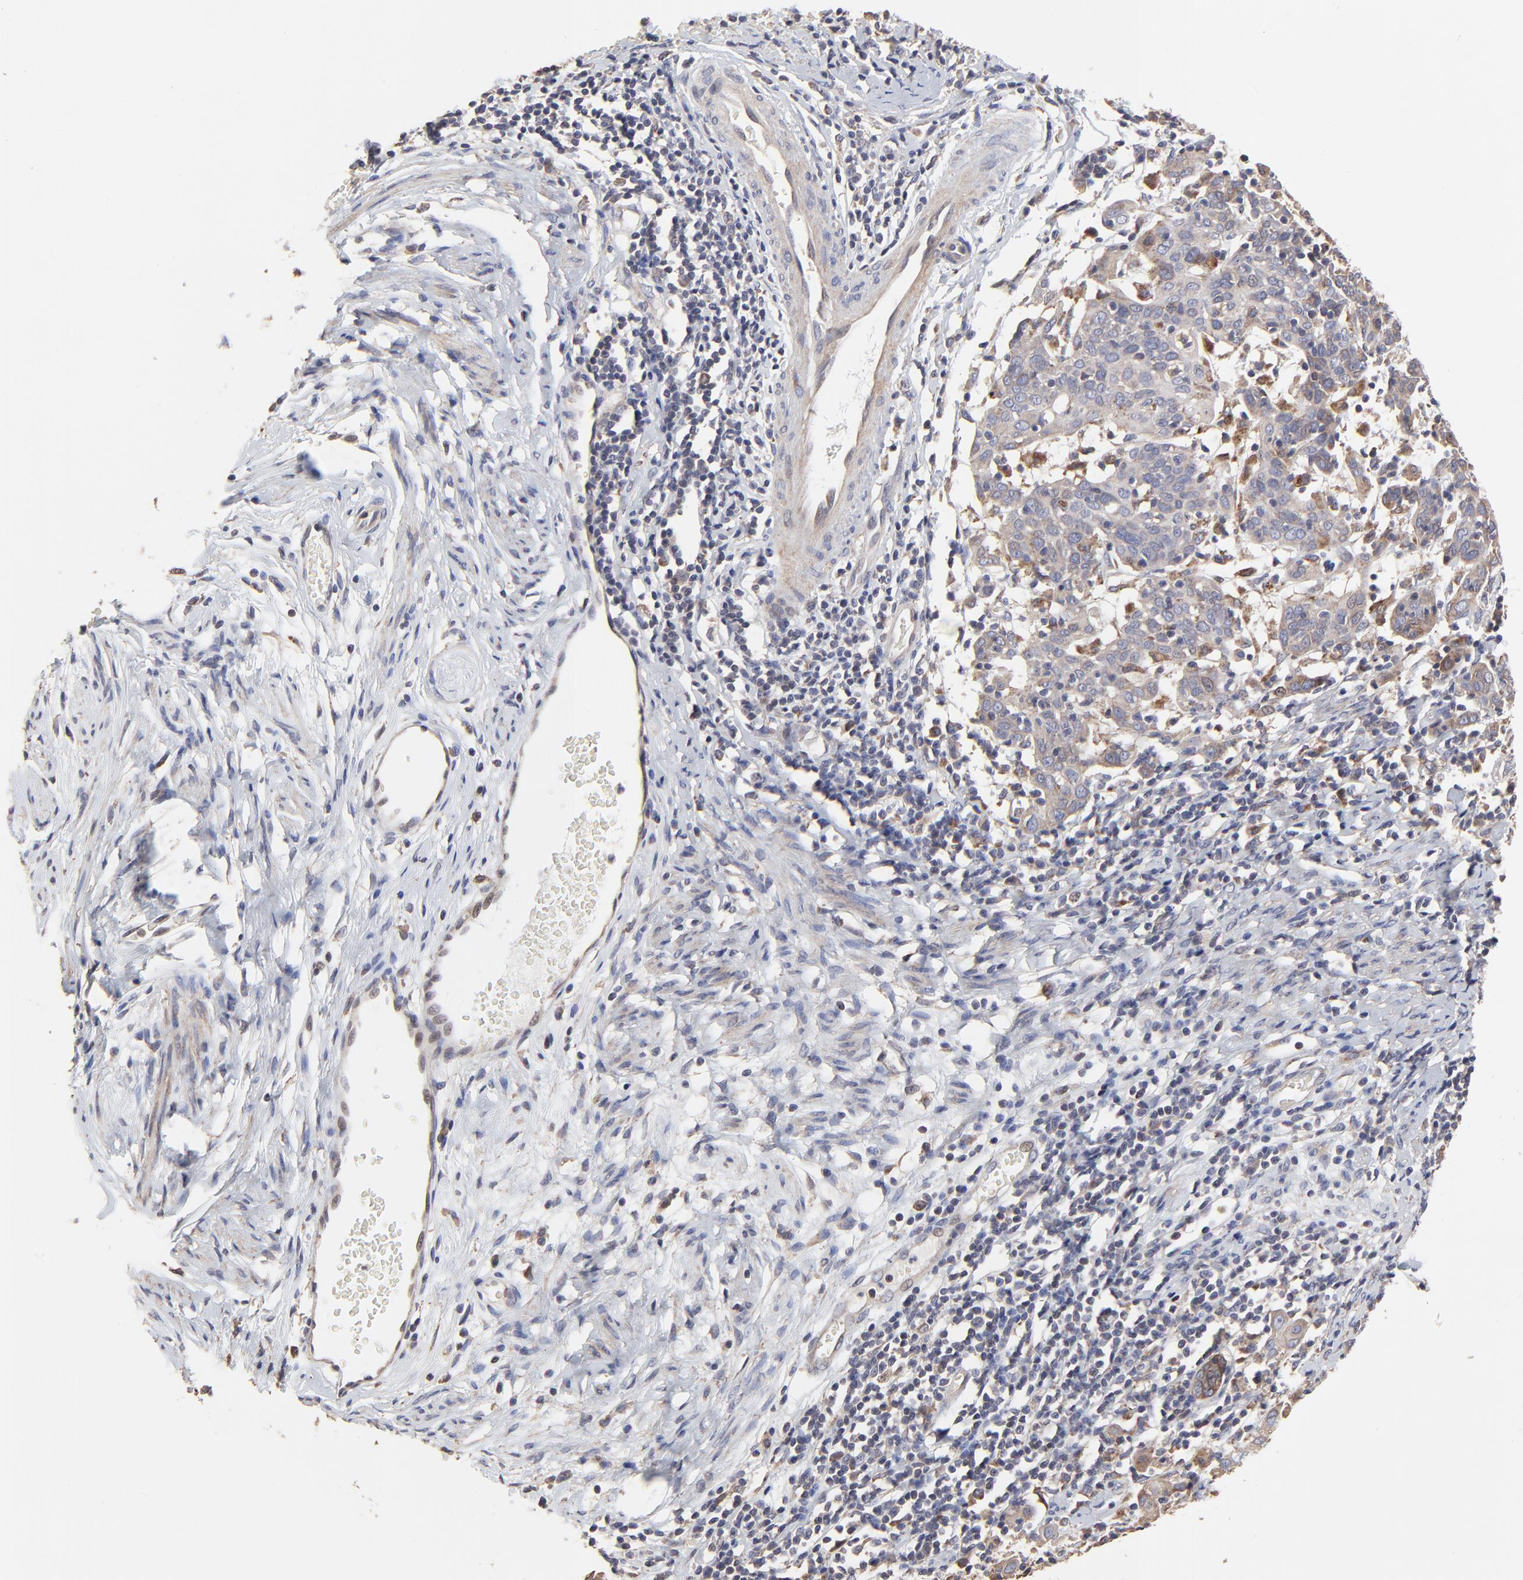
{"staining": {"intensity": "moderate", "quantity": ">75%", "location": "cytoplasmic/membranous"}, "tissue": "cervical cancer", "cell_type": "Tumor cells", "image_type": "cancer", "snomed": [{"axis": "morphology", "description": "Normal tissue, NOS"}, {"axis": "morphology", "description": "Squamous cell carcinoma, NOS"}, {"axis": "topography", "description": "Cervix"}], "caption": "Cervical cancer stained for a protein (brown) shows moderate cytoplasmic/membranous positive staining in about >75% of tumor cells.", "gene": "ELP2", "patient": {"sex": "female", "age": 67}}